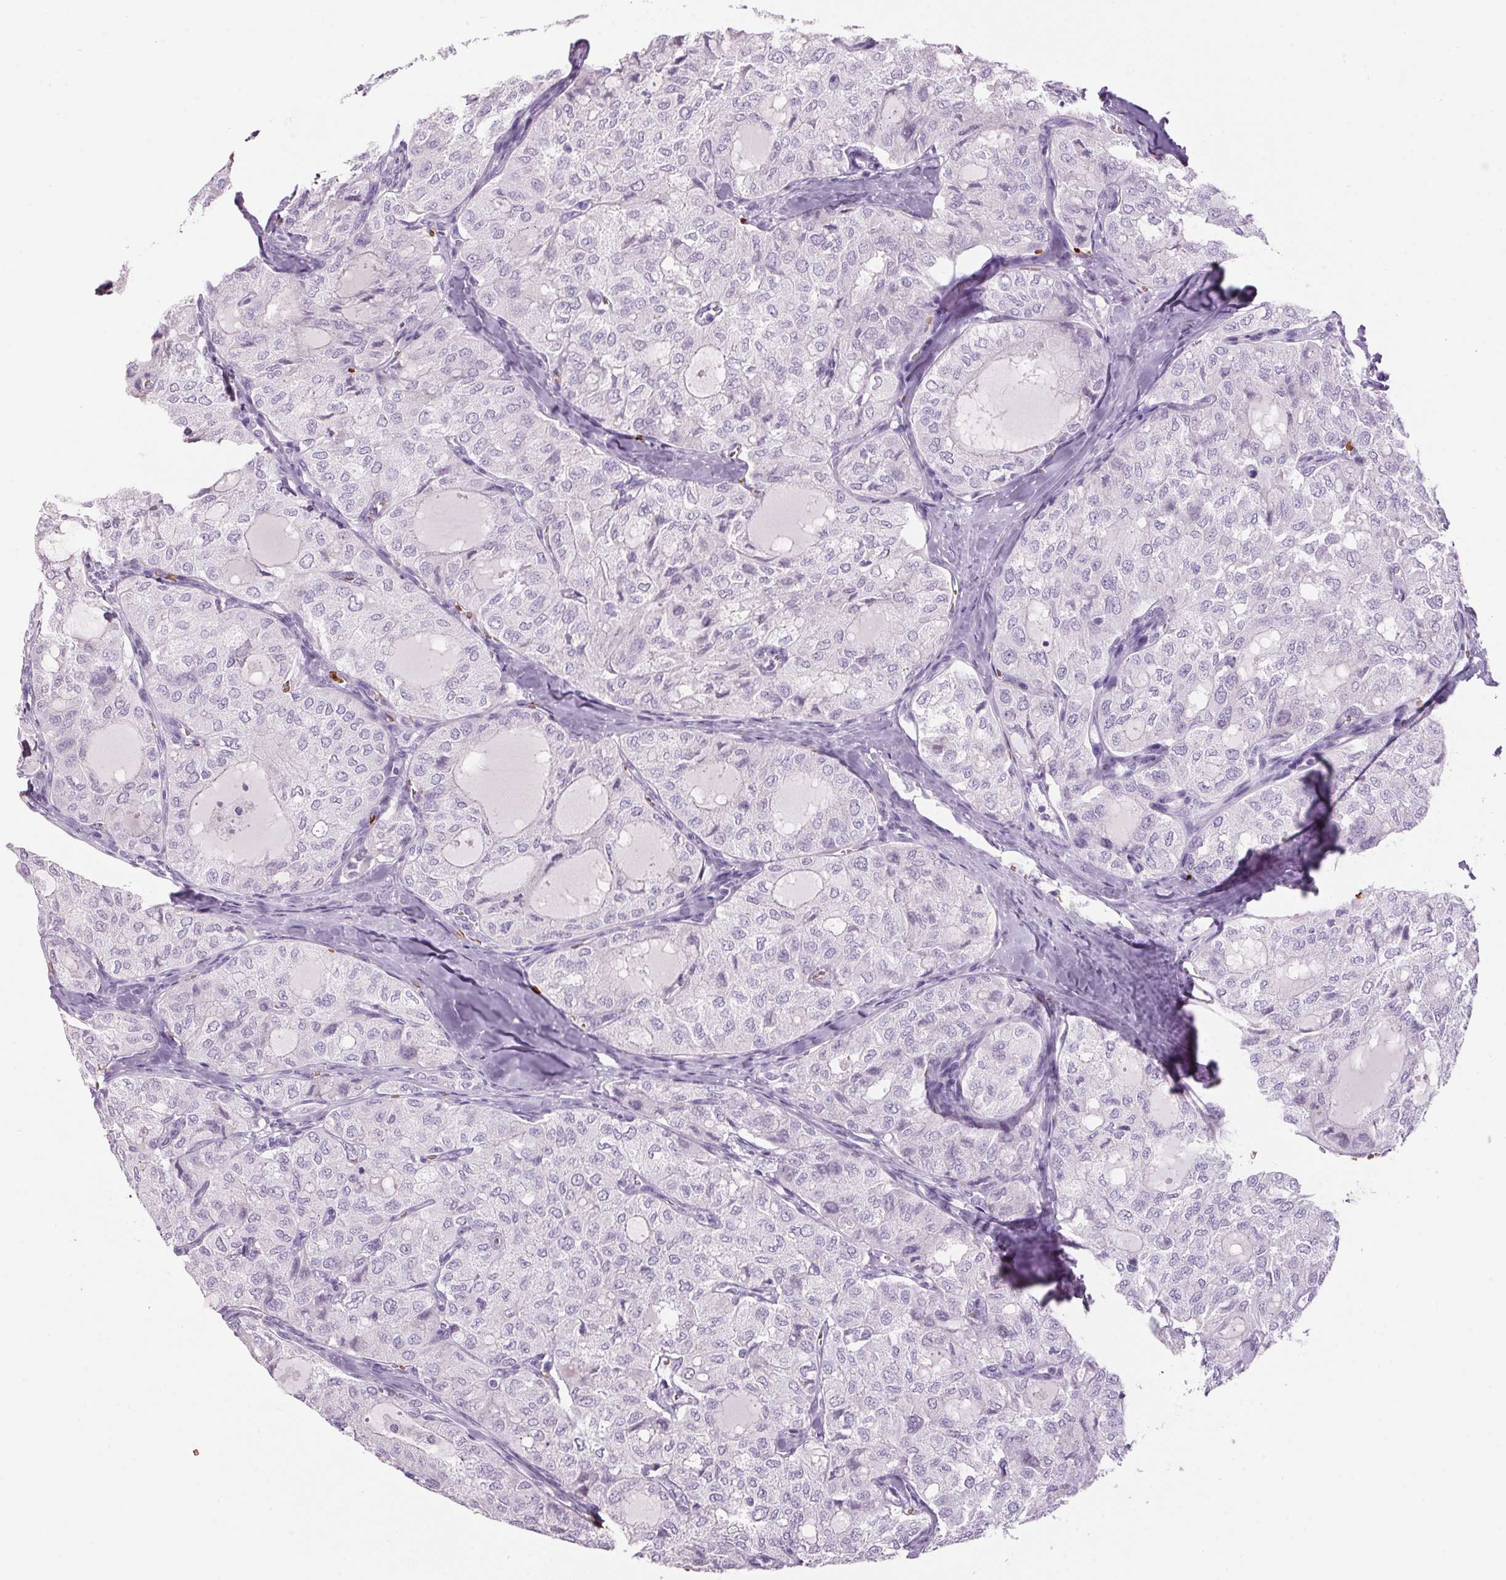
{"staining": {"intensity": "negative", "quantity": "none", "location": "none"}, "tissue": "thyroid cancer", "cell_type": "Tumor cells", "image_type": "cancer", "snomed": [{"axis": "morphology", "description": "Follicular adenoma carcinoma, NOS"}, {"axis": "topography", "description": "Thyroid gland"}], "caption": "Immunohistochemistry (IHC) photomicrograph of neoplastic tissue: human thyroid follicular adenoma carcinoma stained with DAB (3,3'-diaminobenzidine) demonstrates no significant protein staining in tumor cells.", "gene": "HBQ1", "patient": {"sex": "male", "age": 75}}